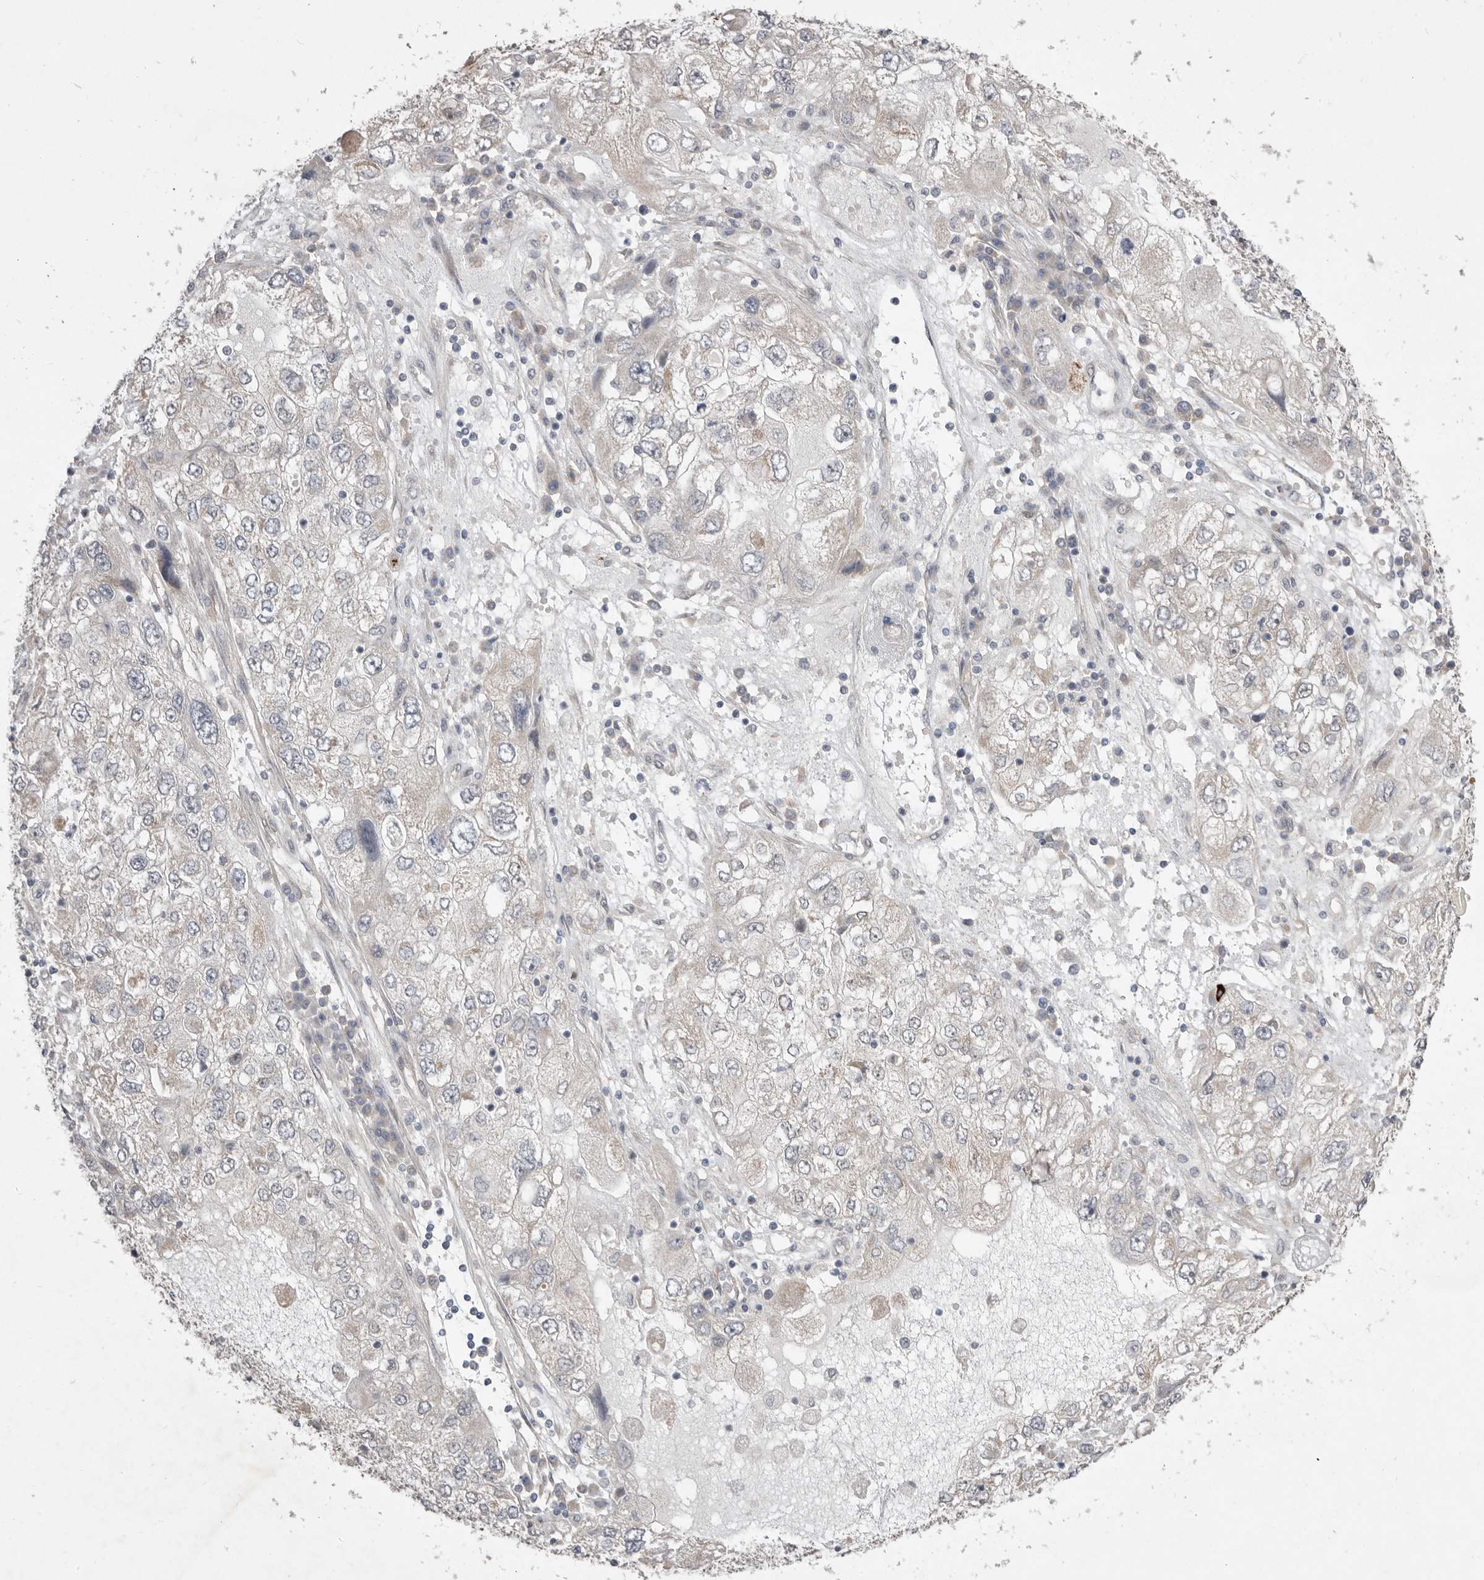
{"staining": {"intensity": "negative", "quantity": "none", "location": "none"}, "tissue": "endometrial cancer", "cell_type": "Tumor cells", "image_type": "cancer", "snomed": [{"axis": "morphology", "description": "Adenocarcinoma, NOS"}, {"axis": "topography", "description": "Endometrium"}], "caption": "Tumor cells are negative for protein expression in human endometrial cancer (adenocarcinoma).", "gene": "NSUN4", "patient": {"sex": "female", "age": 49}}